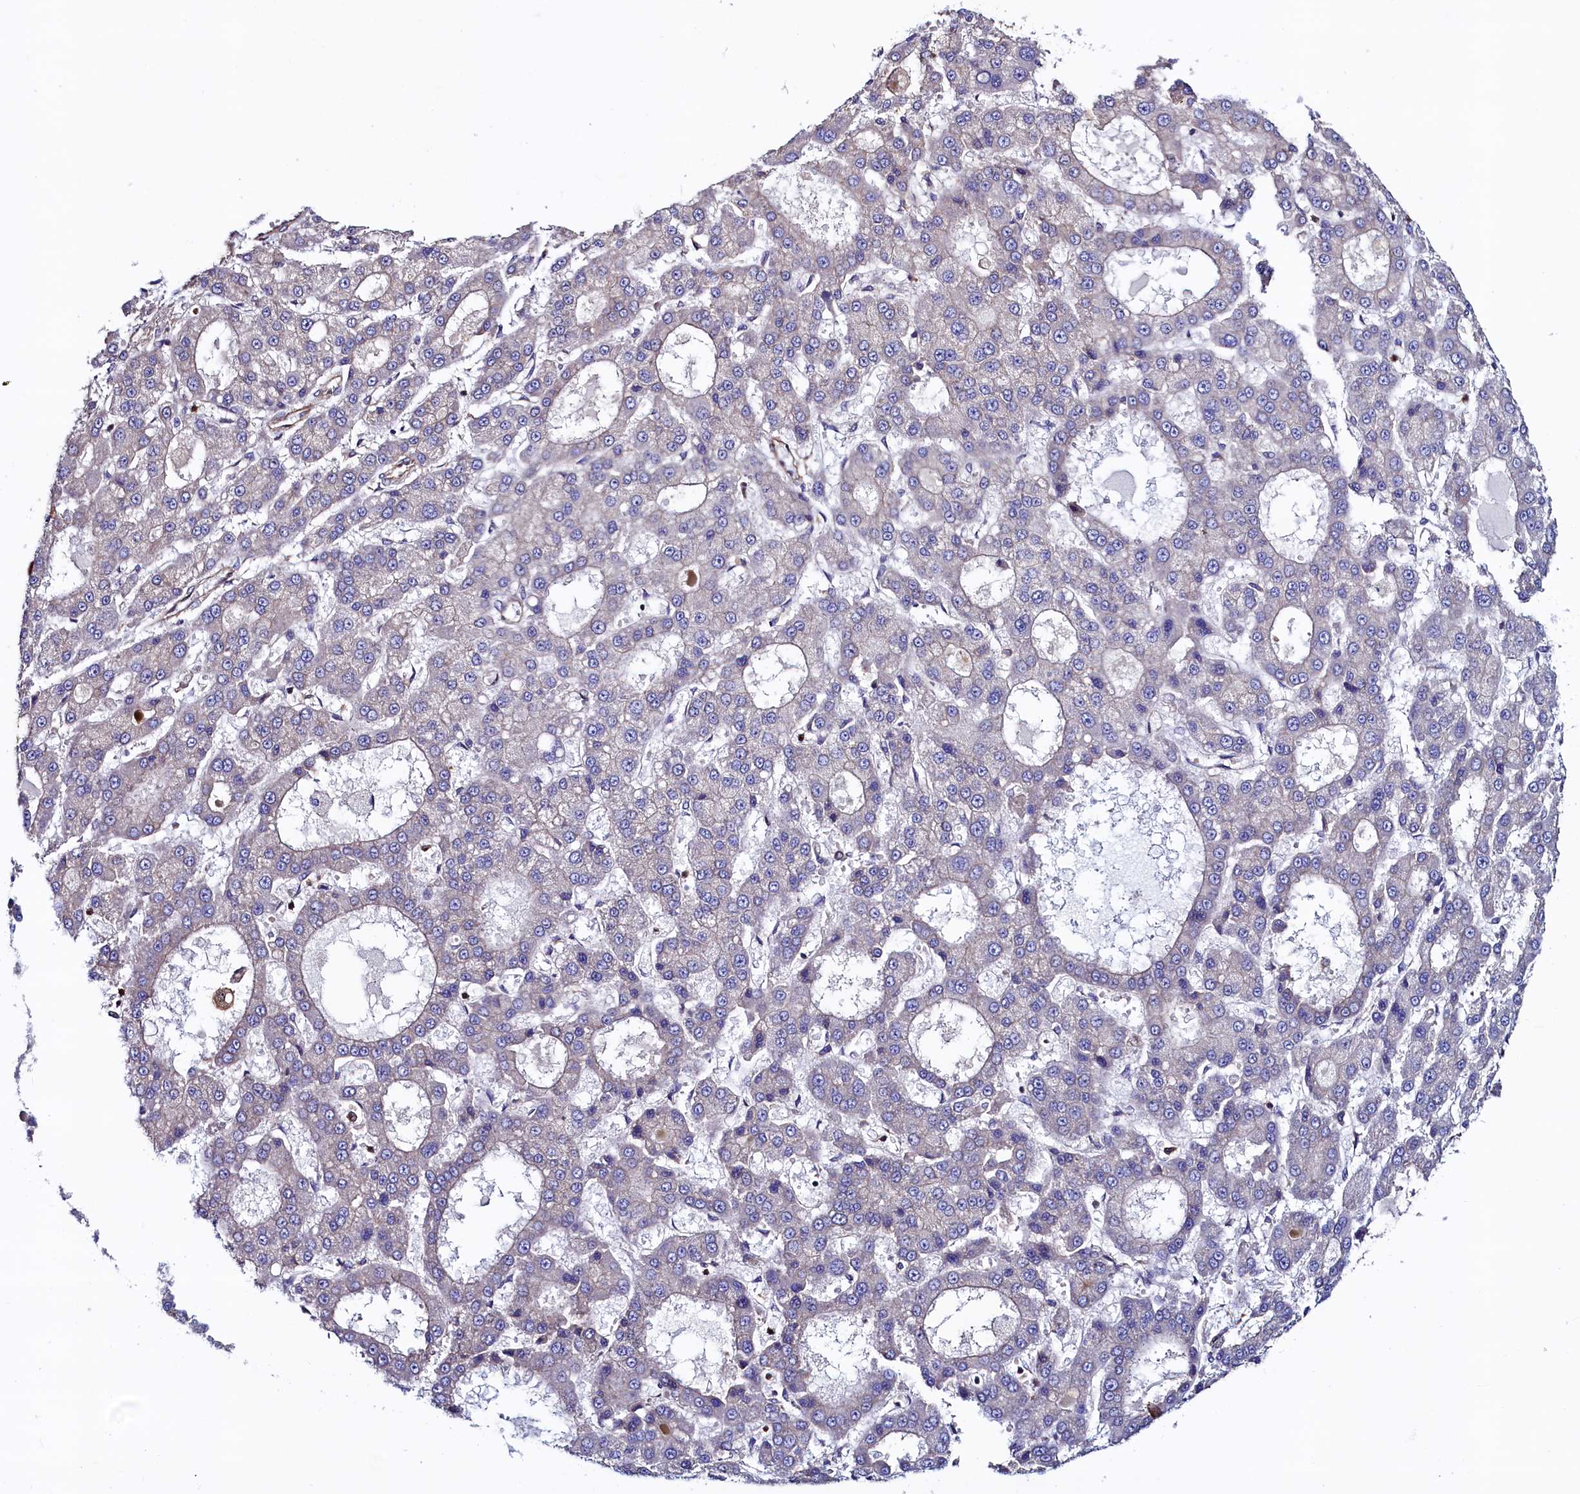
{"staining": {"intensity": "negative", "quantity": "none", "location": "none"}, "tissue": "liver cancer", "cell_type": "Tumor cells", "image_type": "cancer", "snomed": [{"axis": "morphology", "description": "Carcinoma, Hepatocellular, NOS"}, {"axis": "topography", "description": "Liver"}], "caption": "This is an immunohistochemistry (IHC) image of human liver hepatocellular carcinoma. There is no staining in tumor cells.", "gene": "ATXN2L", "patient": {"sex": "male", "age": 70}}